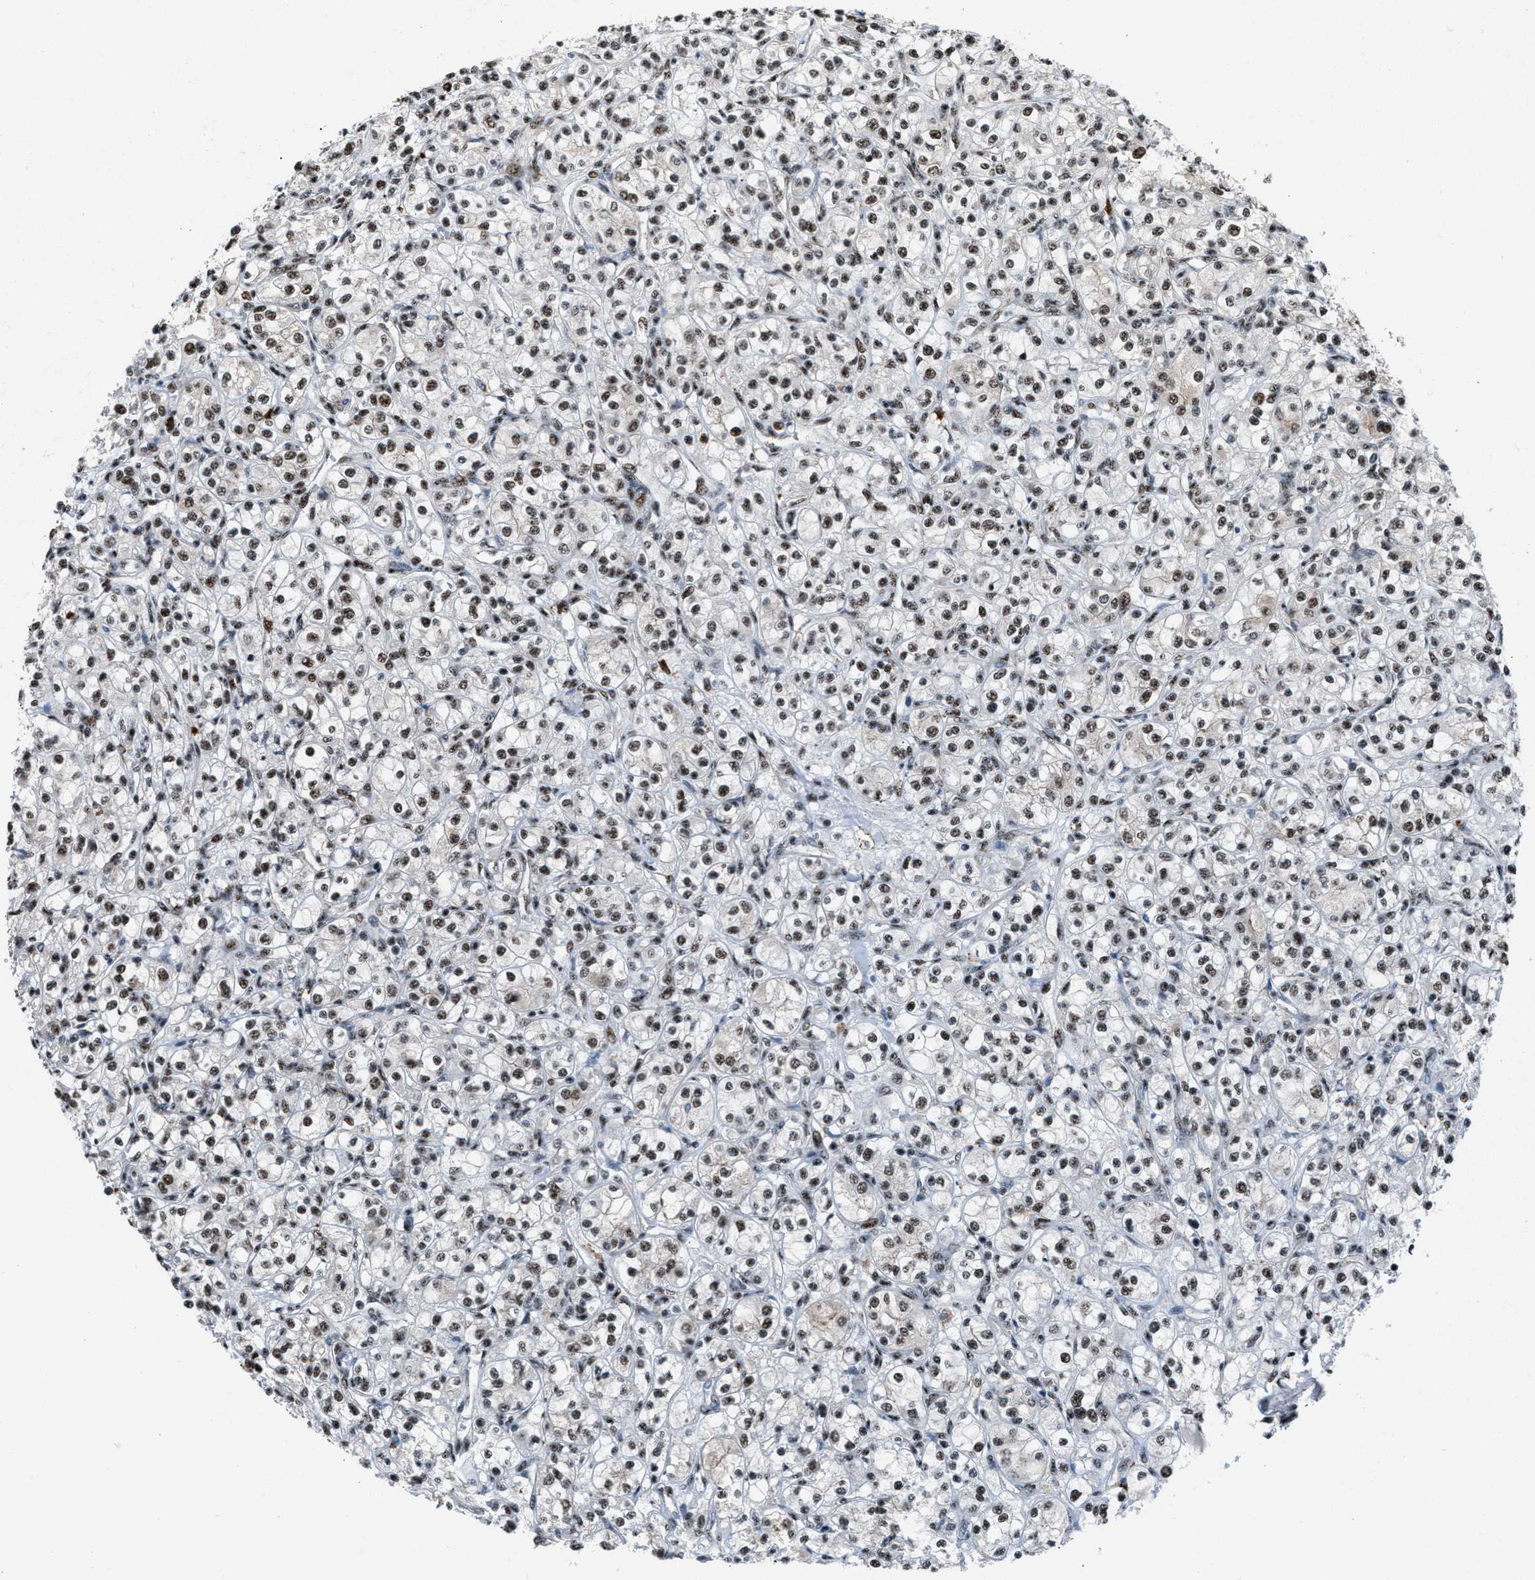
{"staining": {"intensity": "moderate", "quantity": ">75%", "location": "nuclear"}, "tissue": "renal cancer", "cell_type": "Tumor cells", "image_type": "cancer", "snomed": [{"axis": "morphology", "description": "Adenocarcinoma, NOS"}, {"axis": "topography", "description": "Kidney"}], "caption": "Immunohistochemistry of human renal adenocarcinoma reveals medium levels of moderate nuclear staining in approximately >75% of tumor cells. (DAB (3,3'-diaminobenzidine) IHC, brown staining for protein, blue staining for nuclei).", "gene": "CENPP", "patient": {"sex": "male", "age": 77}}